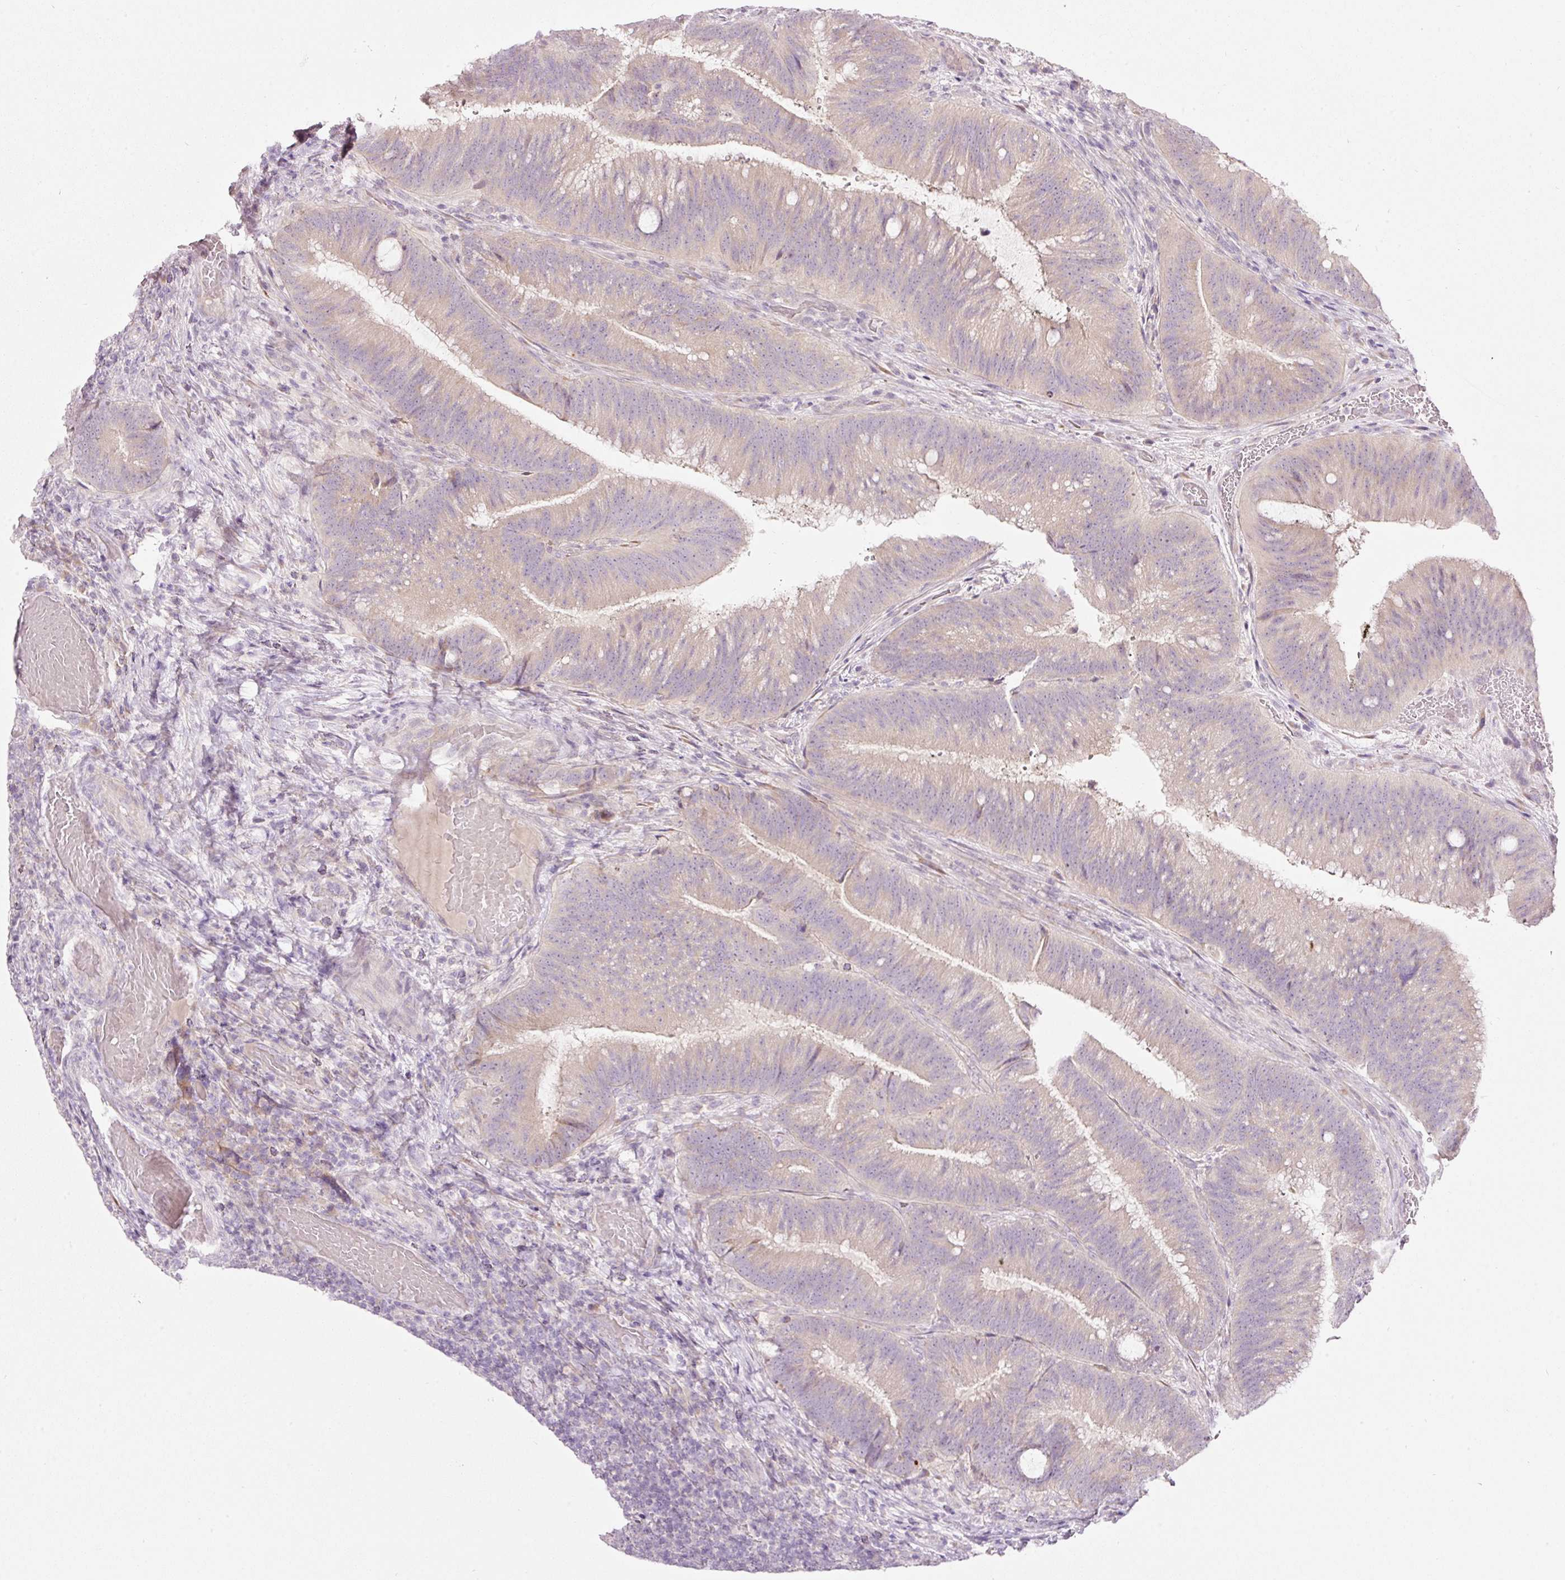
{"staining": {"intensity": "weak", "quantity": "<25%", "location": "cytoplasmic/membranous"}, "tissue": "colorectal cancer", "cell_type": "Tumor cells", "image_type": "cancer", "snomed": [{"axis": "morphology", "description": "Adenocarcinoma, NOS"}, {"axis": "topography", "description": "Colon"}], "caption": "Immunohistochemistry image of colorectal adenocarcinoma stained for a protein (brown), which exhibits no staining in tumor cells.", "gene": "RSPO2", "patient": {"sex": "female", "age": 43}}